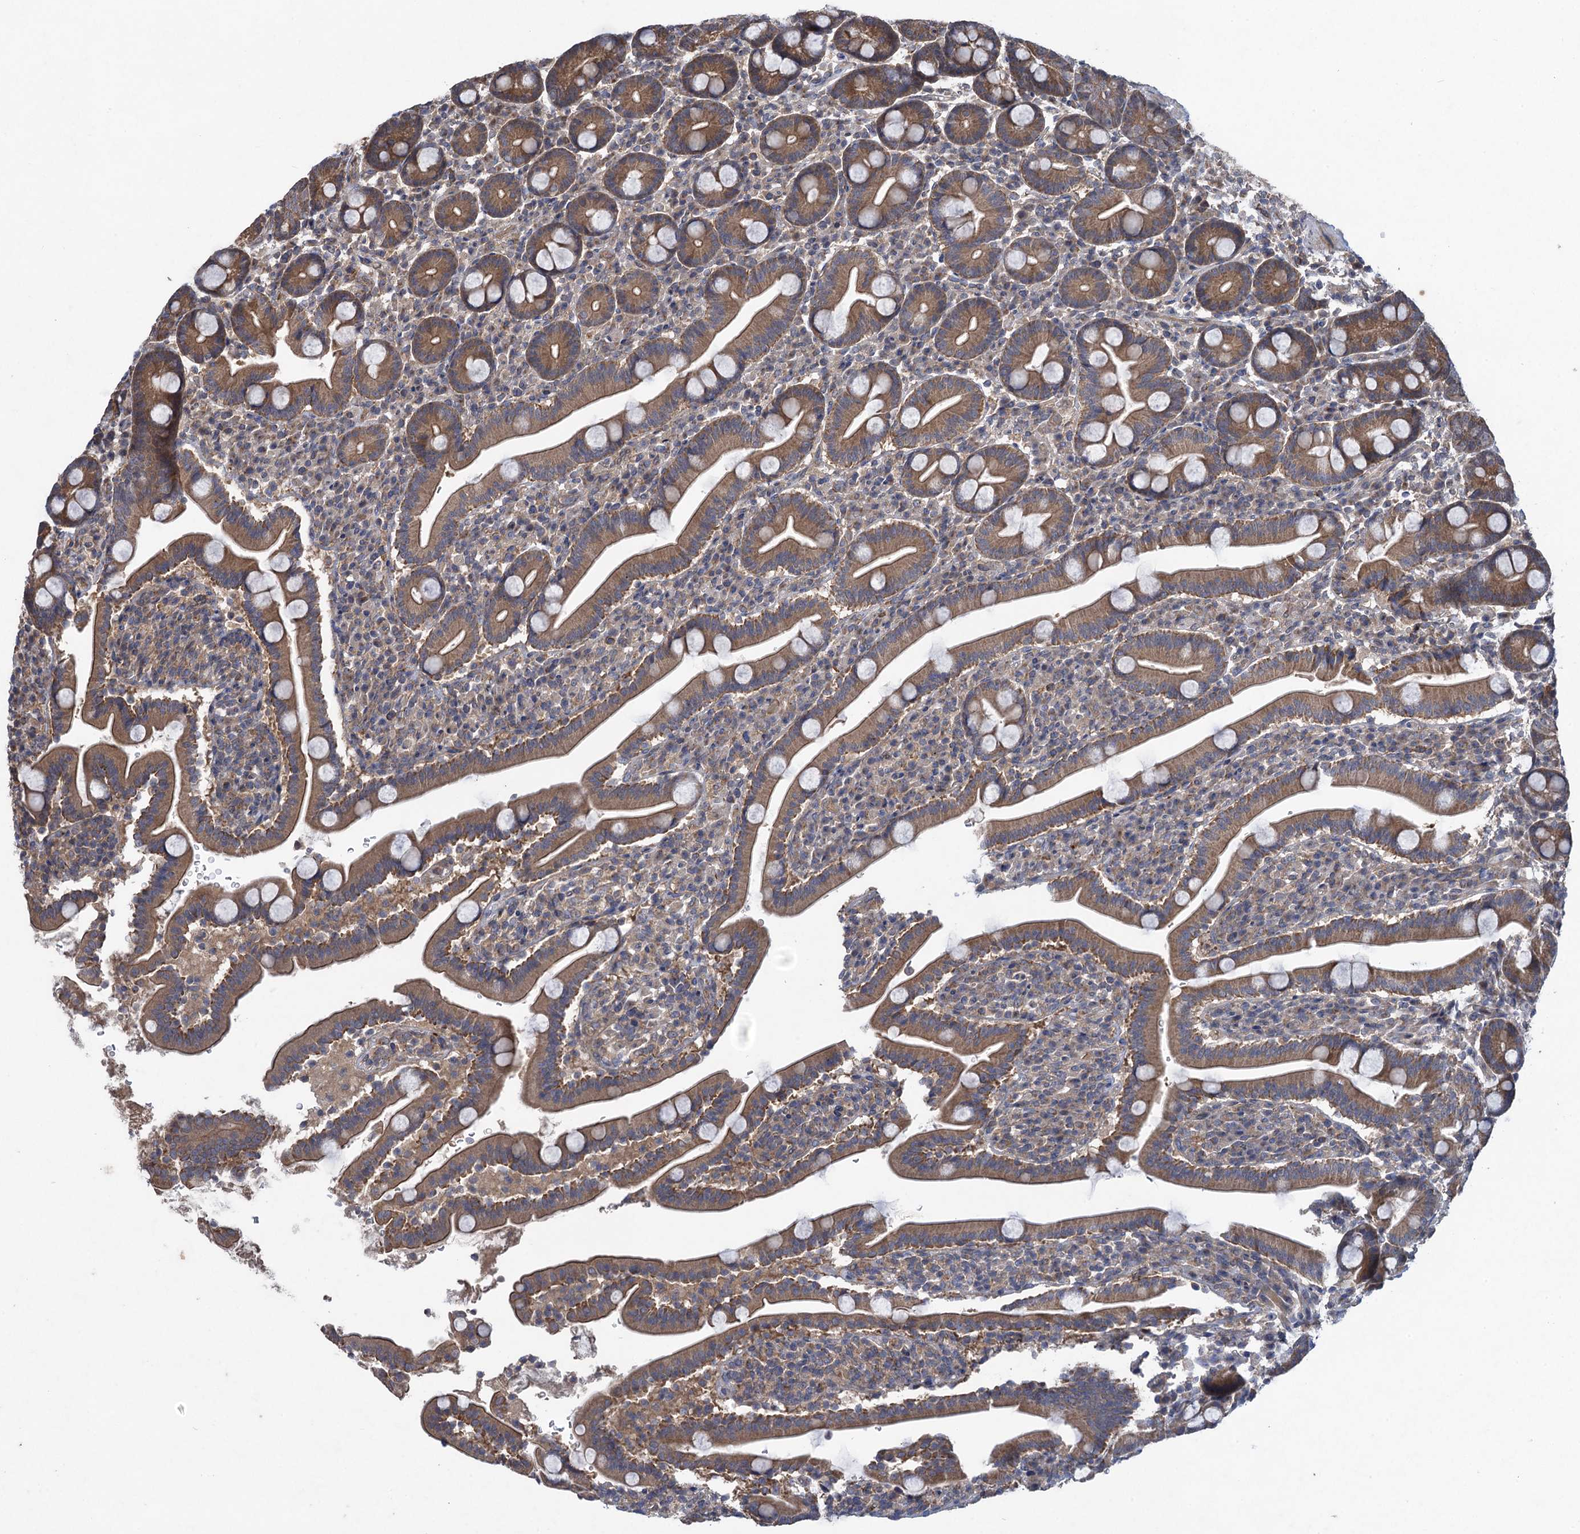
{"staining": {"intensity": "moderate", "quantity": ">75%", "location": "cytoplasmic/membranous"}, "tissue": "duodenum", "cell_type": "Glandular cells", "image_type": "normal", "snomed": [{"axis": "morphology", "description": "Normal tissue, NOS"}, {"axis": "topography", "description": "Duodenum"}], "caption": "Immunohistochemistry photomicrograph of benign human duodenum stained for a protein (brown), which reveals medium levels of moderate cytoplasmic/membranous positivity in about >75% of glandular cells.", "gene": "HAUS1", "patient": {"sex": "male", "age": 35}}